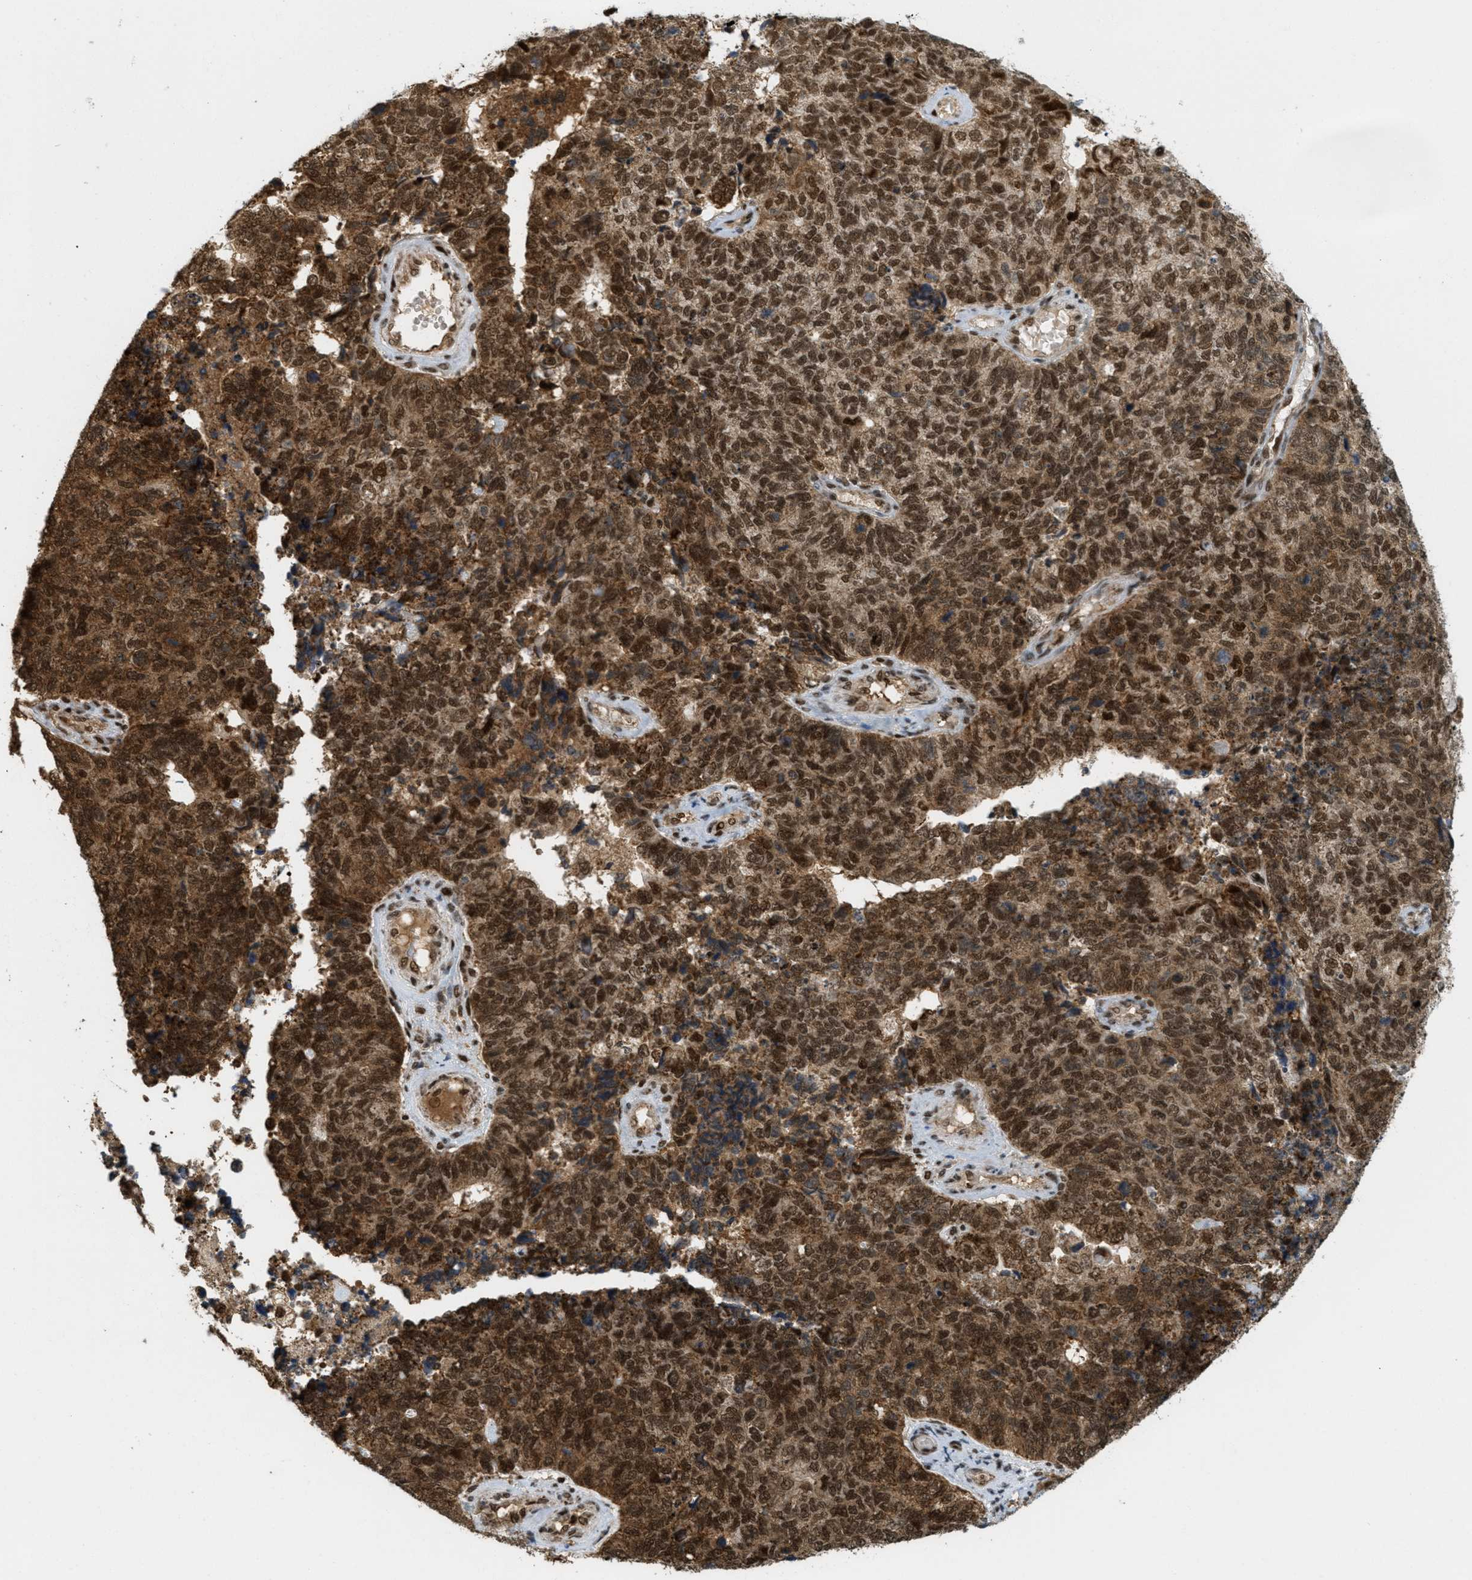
{"staining": {"intensity": "strong", "quantity": ">75%", "location": "cytoplasmic/membranous,nuclear"}, "tissue": "cervical cancer", "cell_type": "Tumor cells", "image_type": "cancer", "snomed": [{"axis": "morphology", "description": "Squamous cell carcinoma, NOS"}, {"axis": "topography", "description": "Cervix"}], "caption": "Tumor cells reveal high levels of strong cytoplasmic/membranous and nuclear expression in approximately >75% of cells in squamous cell carcinoma (cervical).", "gene": "TLK1", "patient": {"sex": "female", "age": 63}}